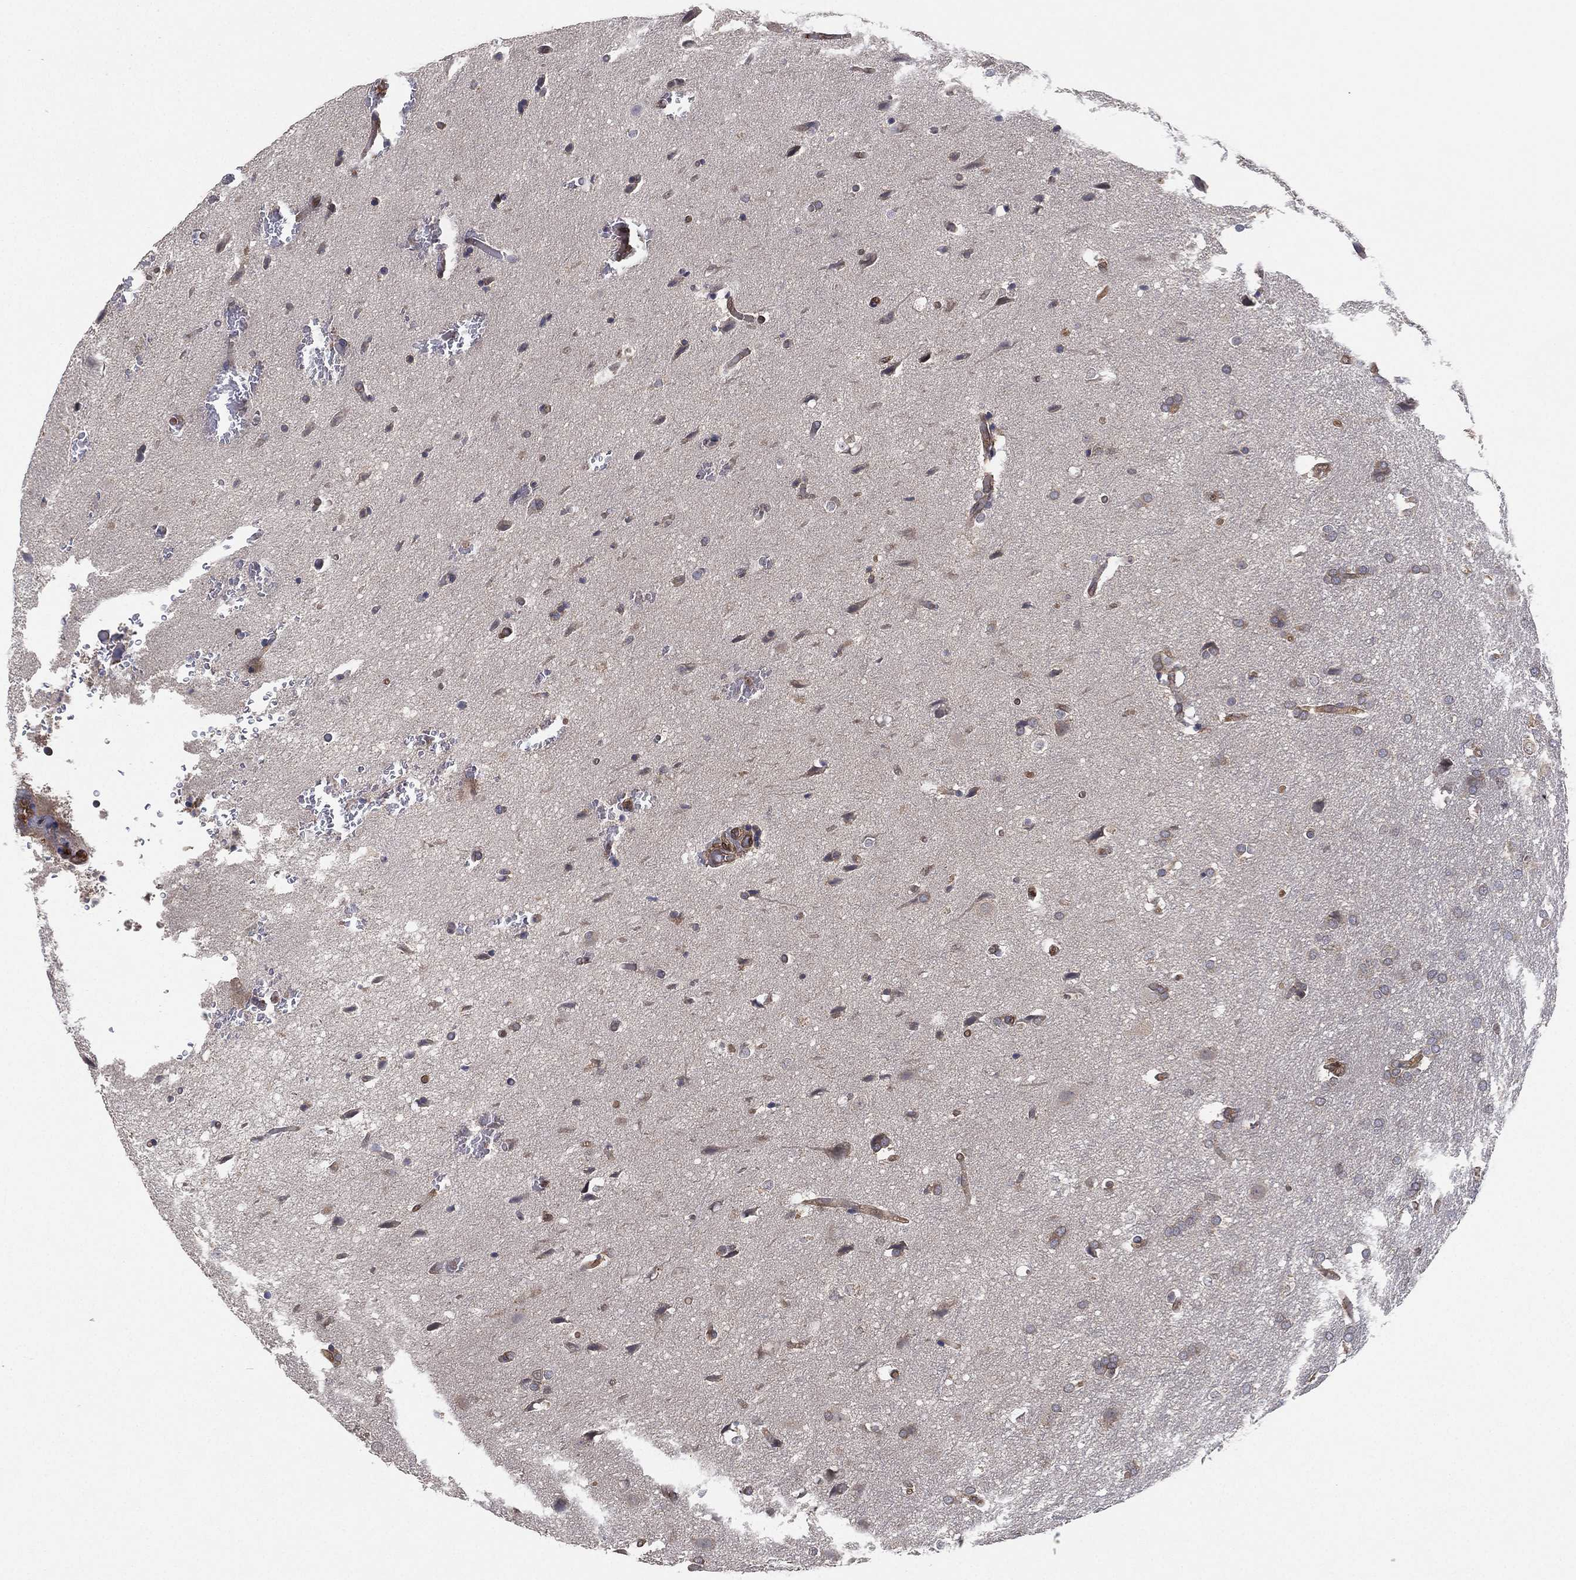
{"staining": {"intensity": "negative", "quantity": "none", "location": "none"}, "tissue": "glioma", "cell_type": "Tumor cells", "image_type": "cancer", "snomed": [{"axis": "morphology", "description": "Glioma, malignant, Low grade"}, {"axis": "topography", "description": "Brain"}], "caption": "Immunohistochemistry of malignant glioma (low-grade) shows no positivity in tumor cells.", "gene": "PSMG4", "patient": {"sex": "female", "age": 32}}